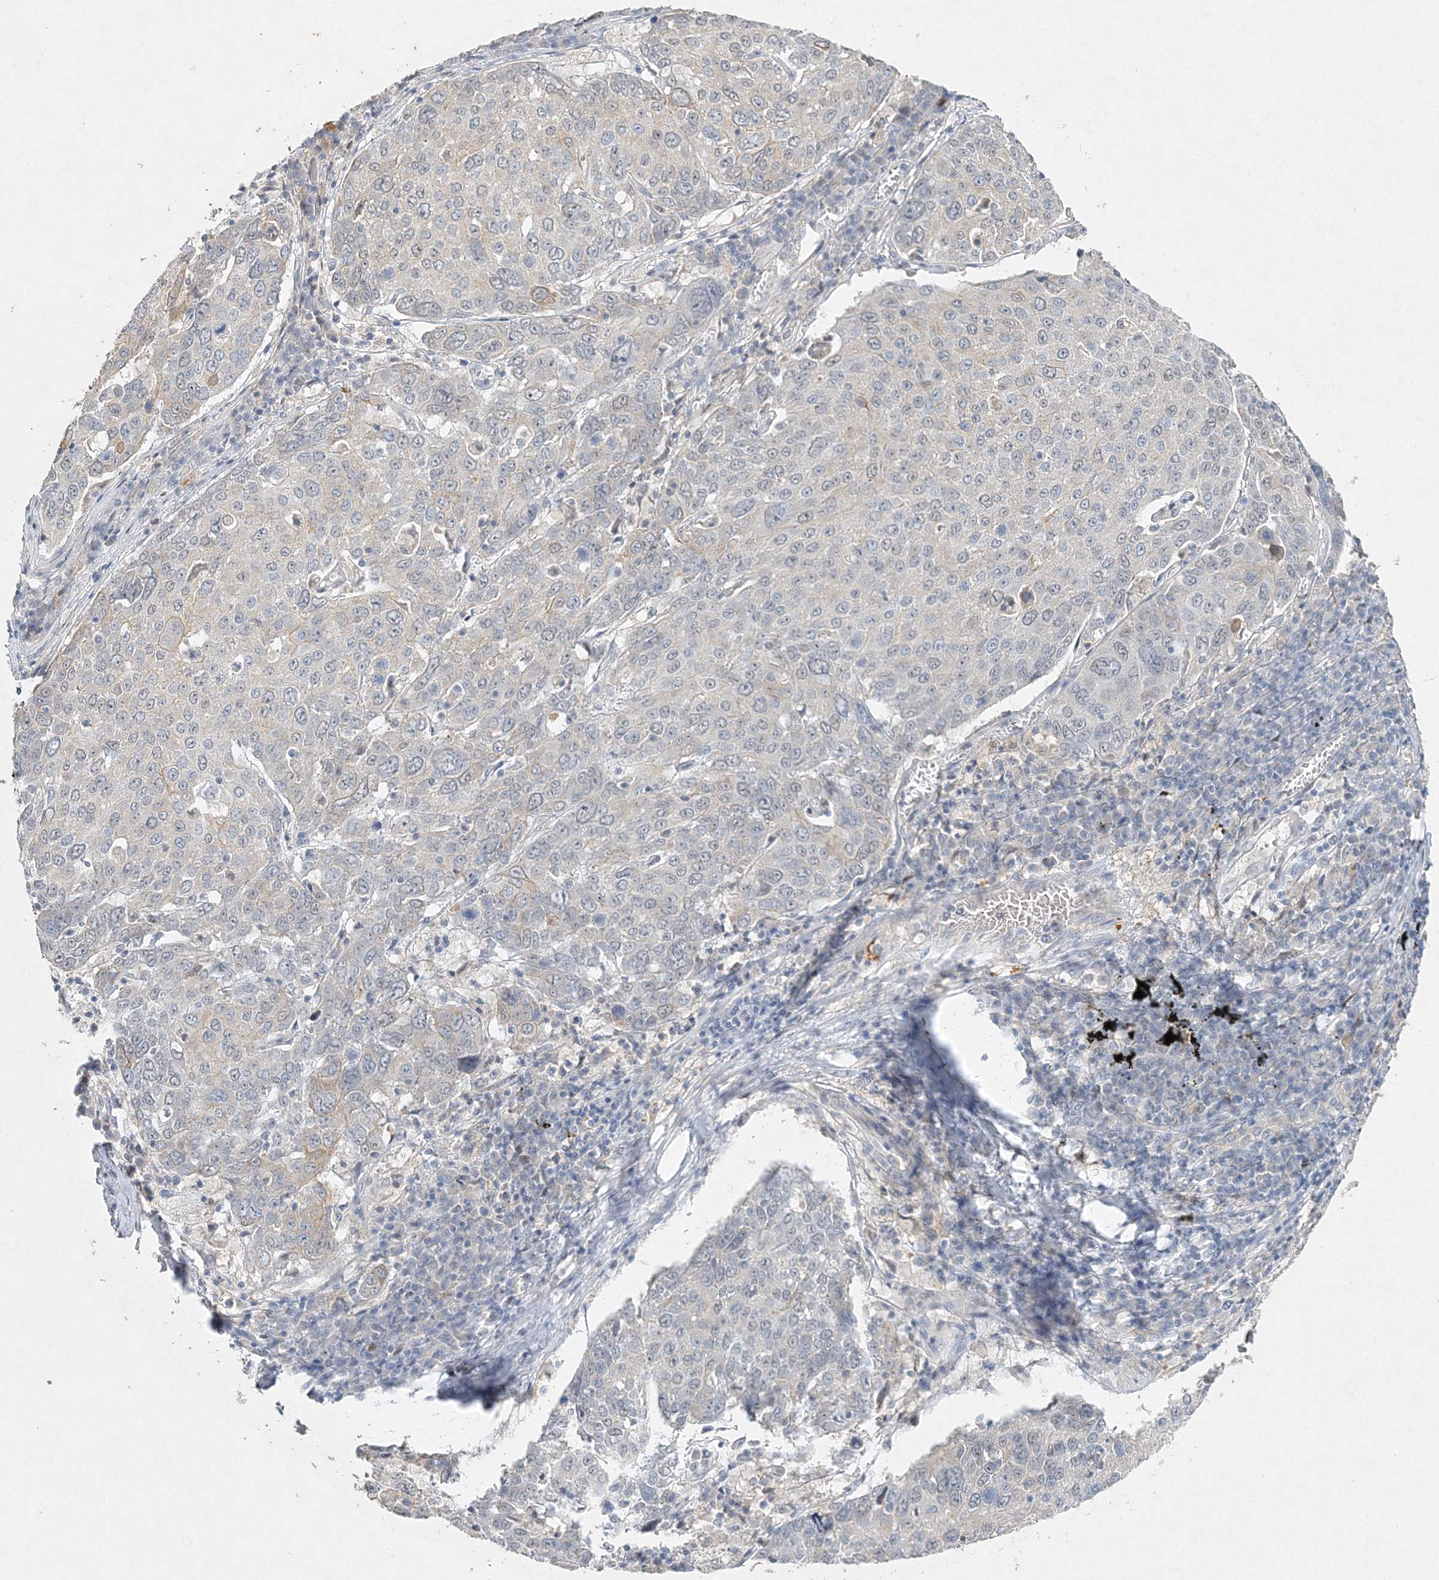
{"staining": {"intensity": "negative", "quantity": "none", "location": "none"}, "tissue": "lung cancer", "cell_type": "Tumor cells", "image_type": "cancer", "snomed": [{"axis": "morphology", "description": "Squamous cell carcinoma, NOS"}, {"axis": "topography", "description": "Lung"}], "caption": "Image shows no significant protein expression in tumor cells of lung cancer (squamous cell carcinoma).", "gene": "MAT2B", "patient": {"sex": "male", "age": 65}}